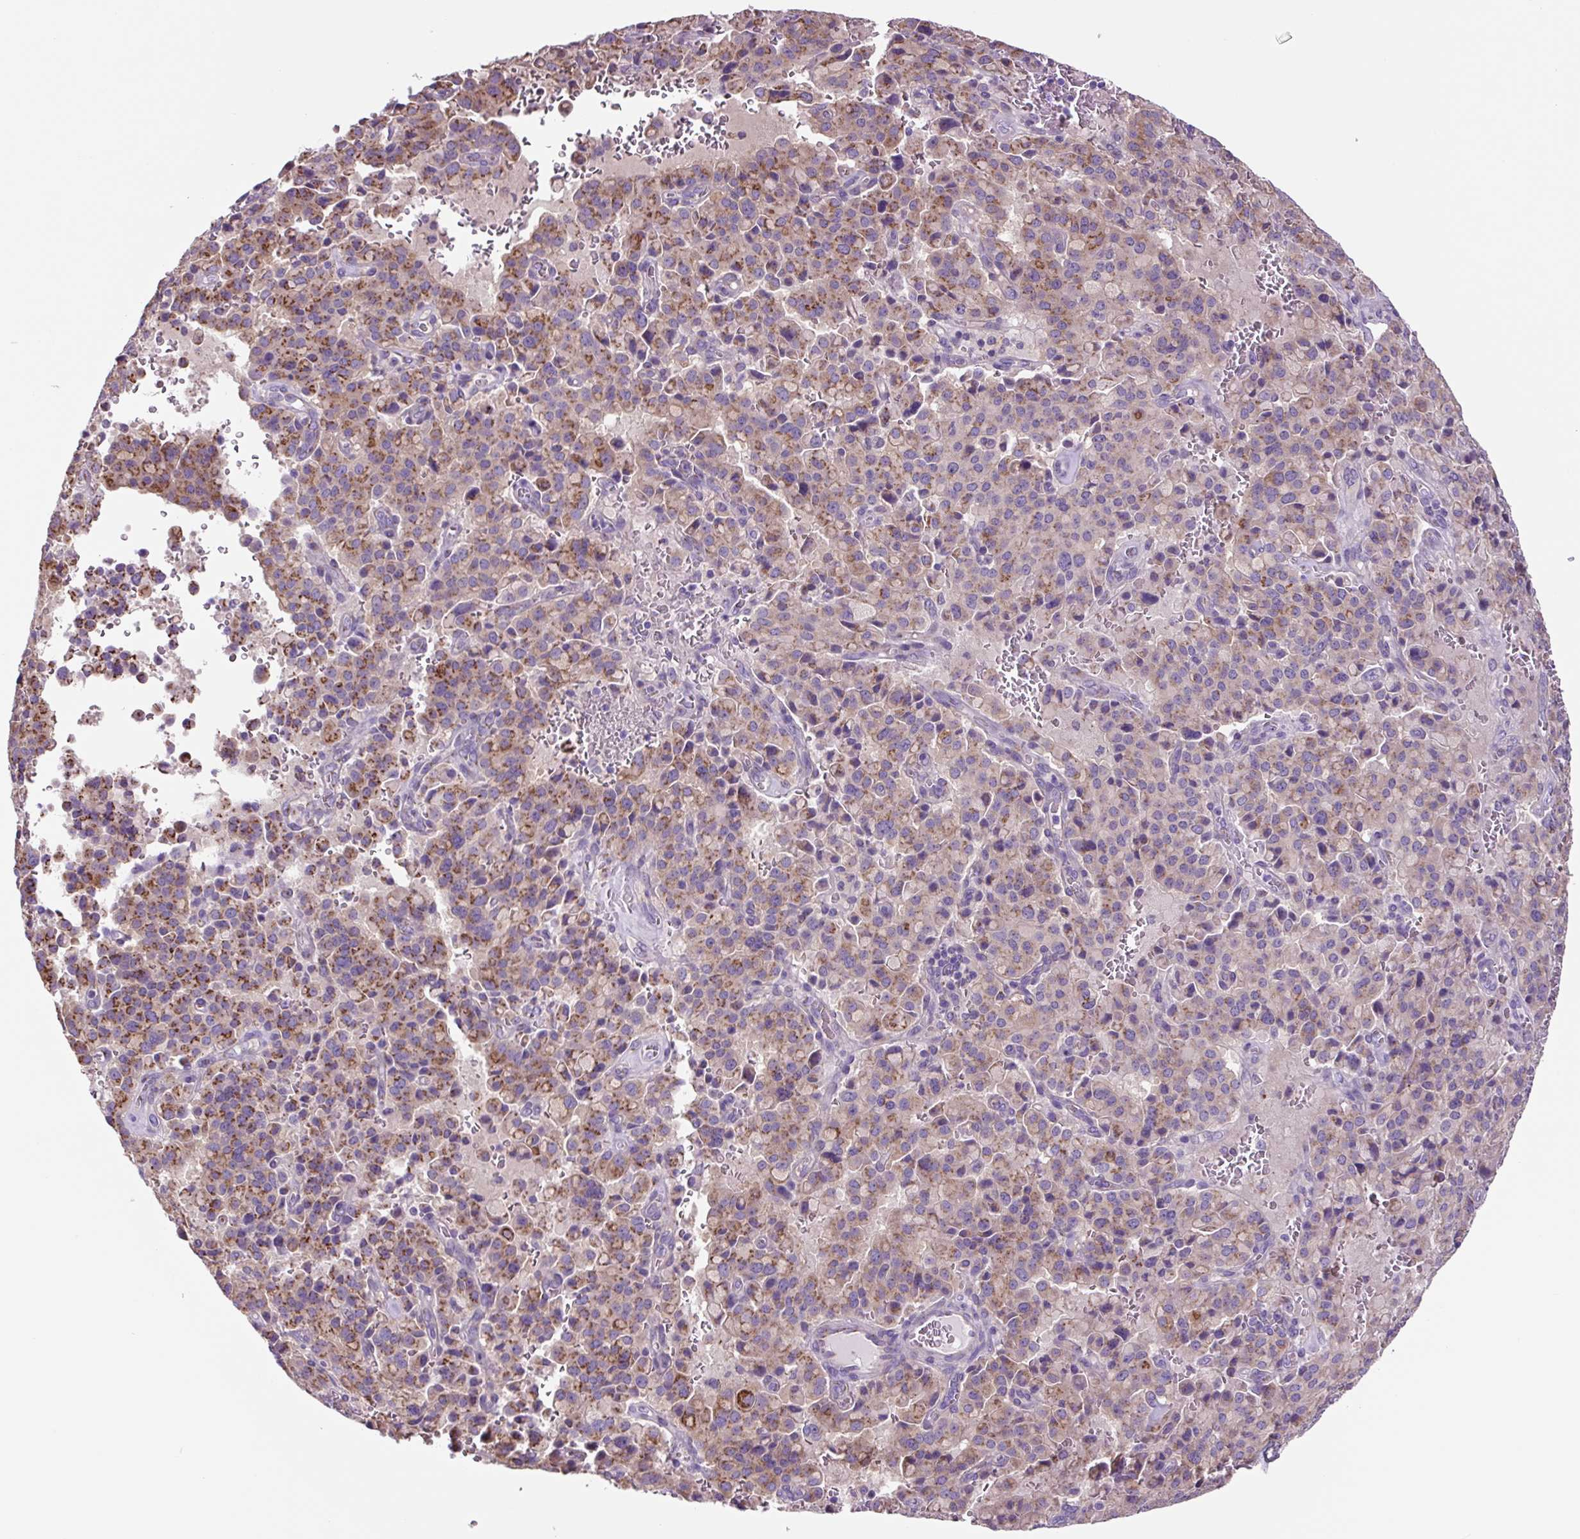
{"staining": {"intensity": "moderate", "quantity": ">75%", "location": "cytoplasmic/membranous"}, "tissue": "pancreatic cancer", "cell_type": "Tumor cells", "image_type": "cancer", "snomed": [{"axis": "morphology", "description": "Adenocarcinoma, NOS"}, {"axis": "topography", "description": "Pancreas"}], "caption": "Immunohistochemical staining of pancreatic adenocarcinoma shows medium levels of moderate cytoplasmic/membranous protein positivity in approximately >75% of tumor cells.", "gene": "GORASP1", "patient": {"sex": "male", "age": 65}}